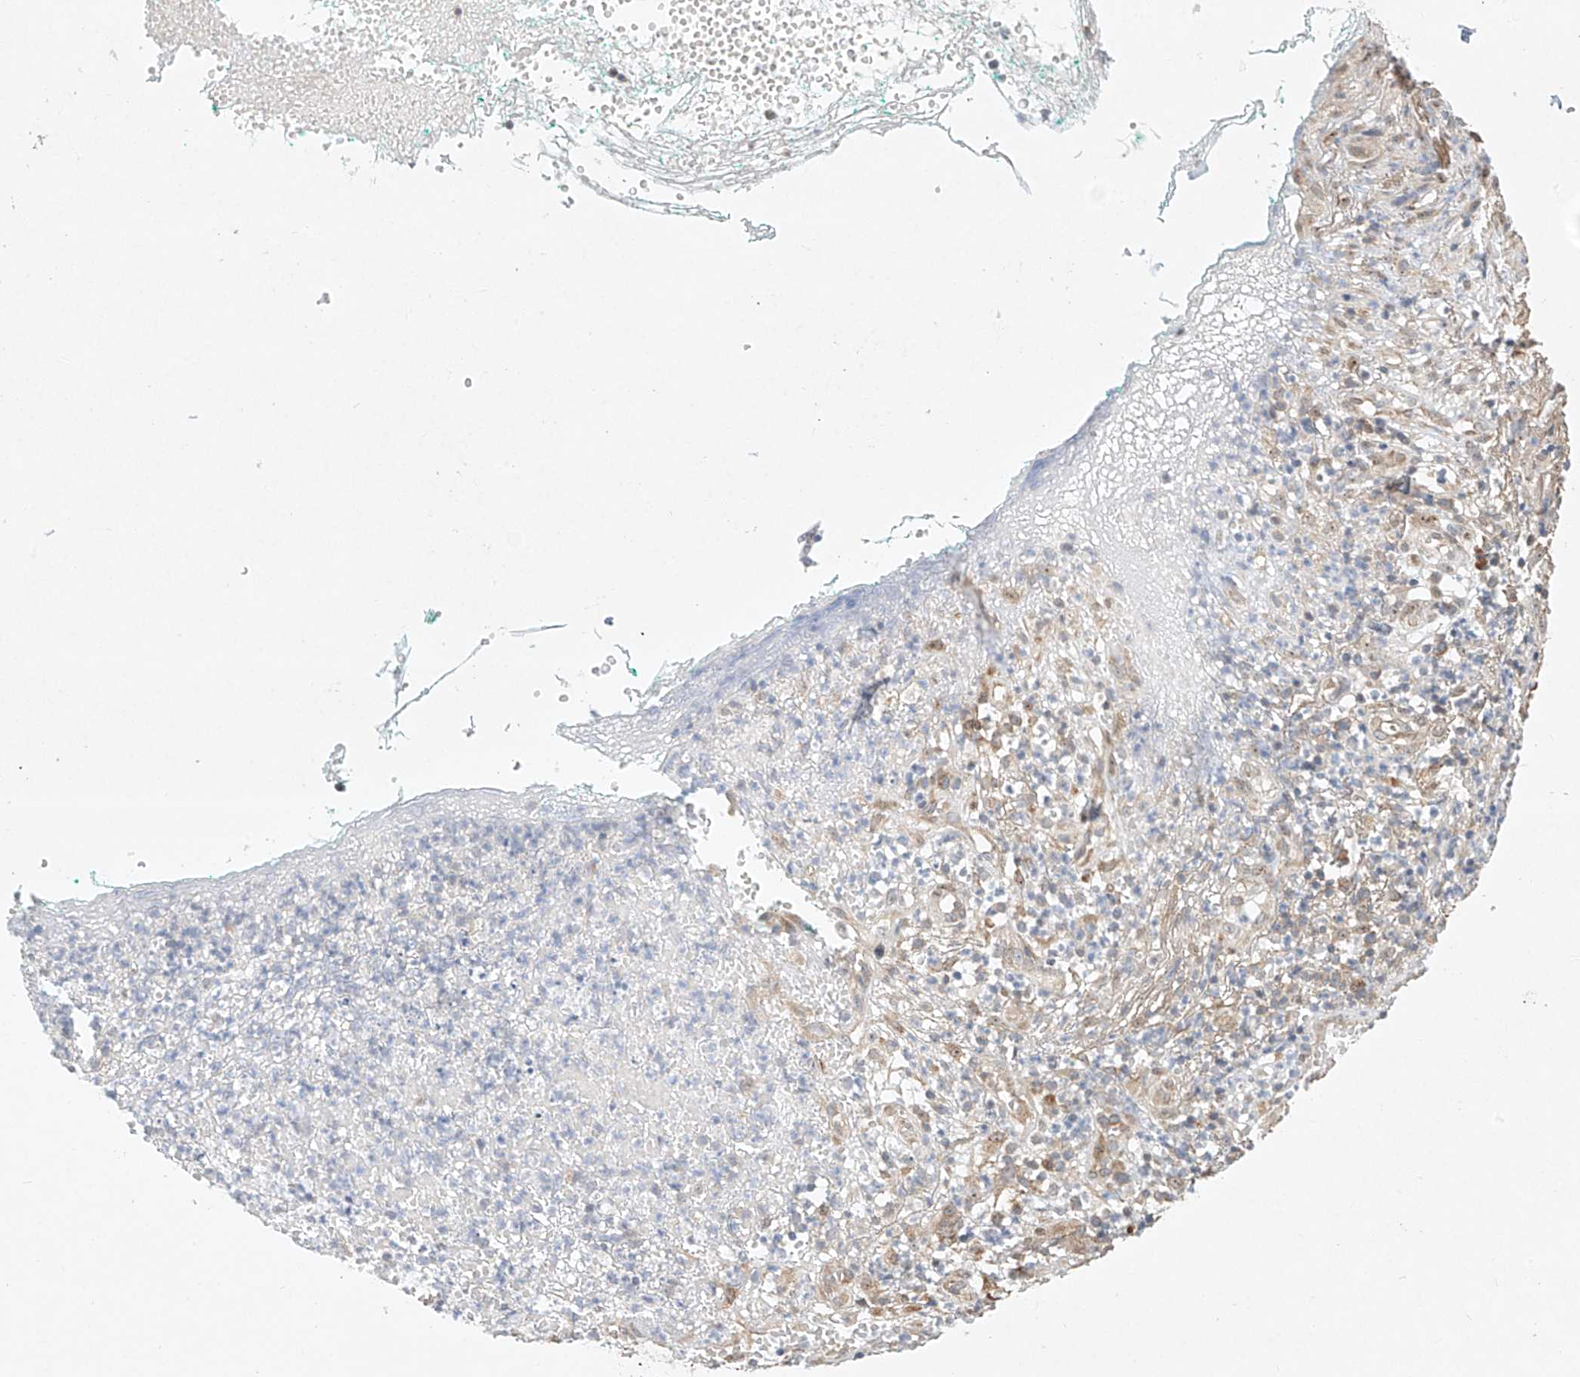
{"staining": {"intensity": "strong", "quantity": ">75%", "location": "cytoplasmic/membranous,nuclear"}, "tissue": "adipose tissue", "cell_type": "Adipocytes", "image_type": "normal", "snomed": [{"axis": "morphology", "description": "Normal tissue, NOS"}, {"axis": "morphology", "description": "Basal cell carcinoma"}, {"axis": "topography", "description": "Cartilage tissue"}, {"axis": "topography", "description": "Nasopharynx"}, {"axis": "topography", "description": "Oral tissue"}], "caption": "IHC of benign adipose tissue shows high levels of strong cytoplasmic/membranous,nuclear staining in about >75% of adipocytes. Immunohistochemistry stains the protein of interest in brown and the nuclei are stained blue.", "gene": "TASP1", "patient": {"sex": "female", "age": 77}}